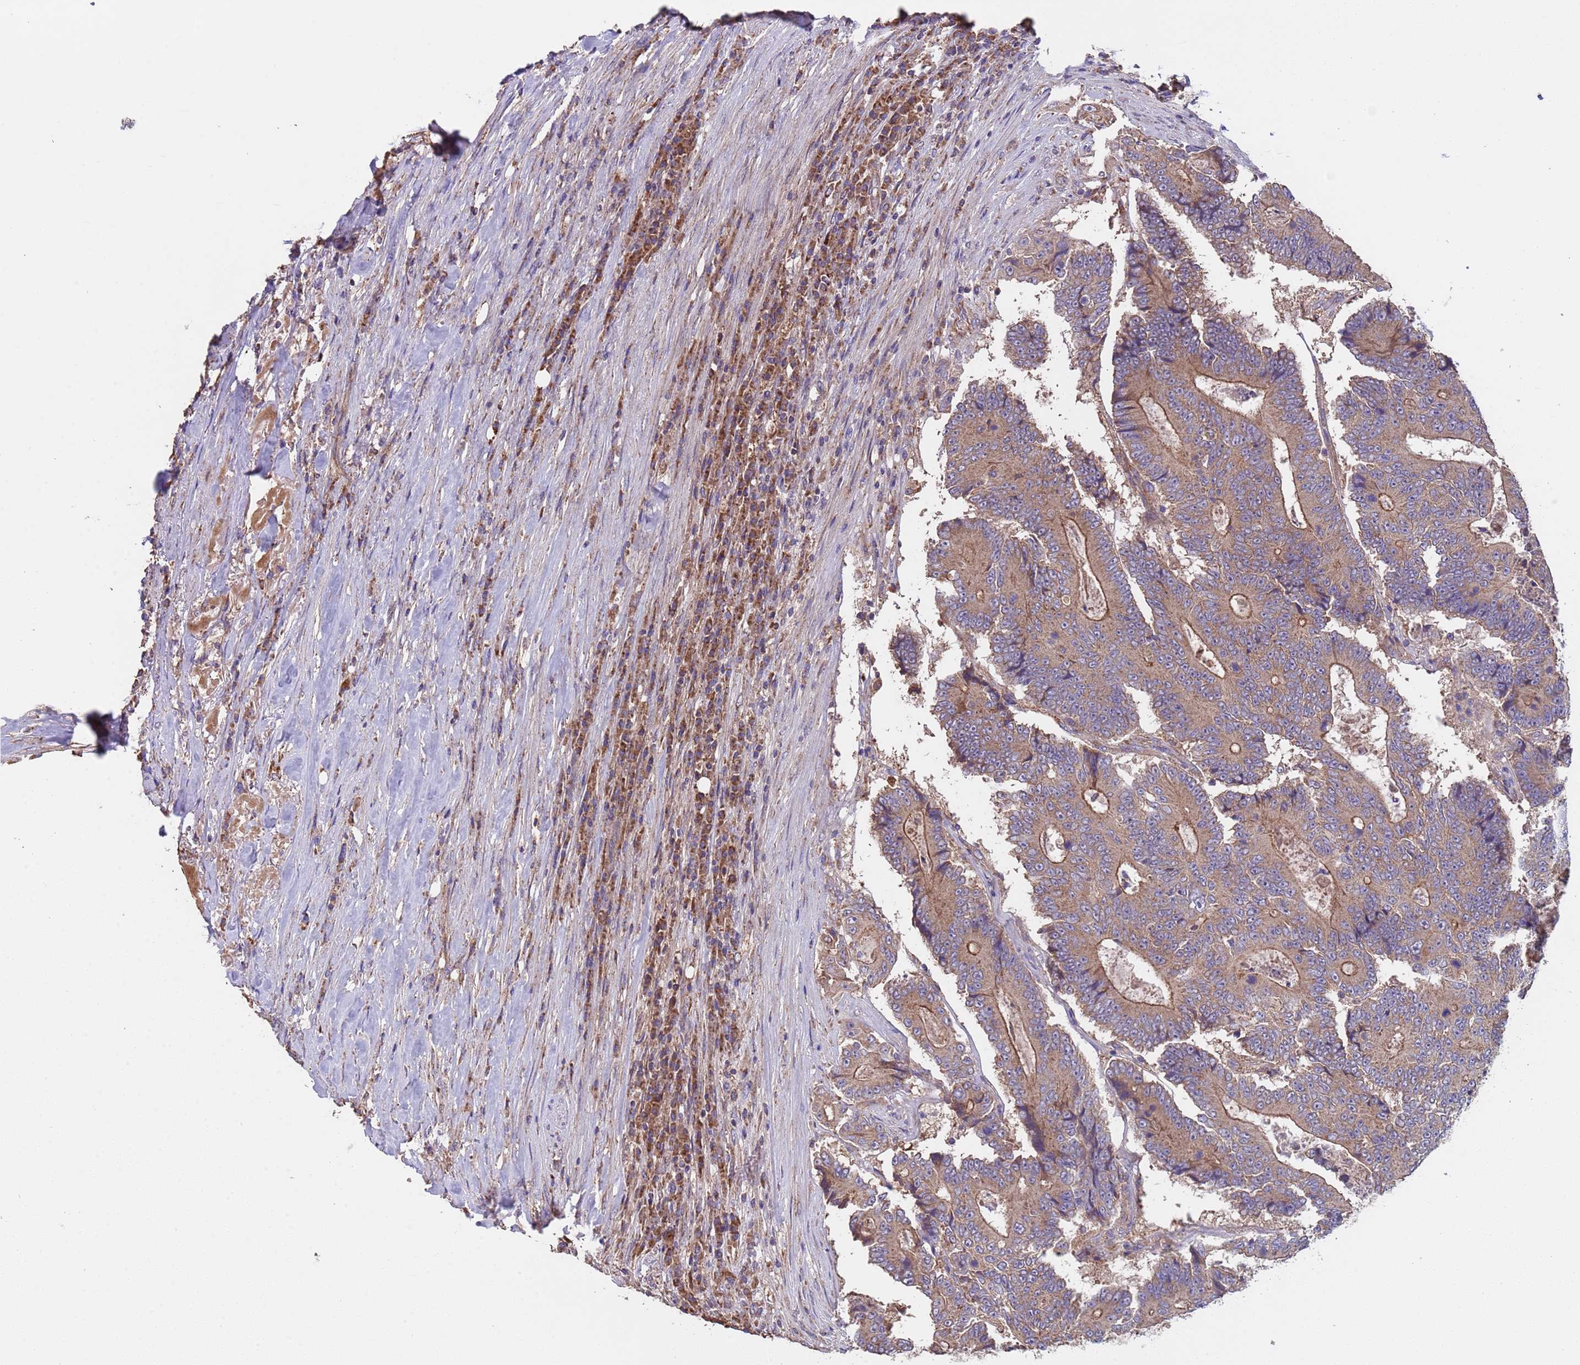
{"staining": {"intensity": "moderate", "quantity": "<25%", "location": "cytoplasmic/membranous"}, "tissue": "colorectal cancer", "cell_type": "Tumor cells", "image_type": "cancer", "snomed": [{"axis": "morphology", "description": "Adenocarcinoma, NOS"}, {"axis": "topography", "description": "Colon"}], "caption": "Human adenocarcinoma (colorectal) stained with a protein marker exhibits moderate staining in tumor cells.", "gene": "EEF1AKMT1", "patient": {"sex": "male", "age": 83}}